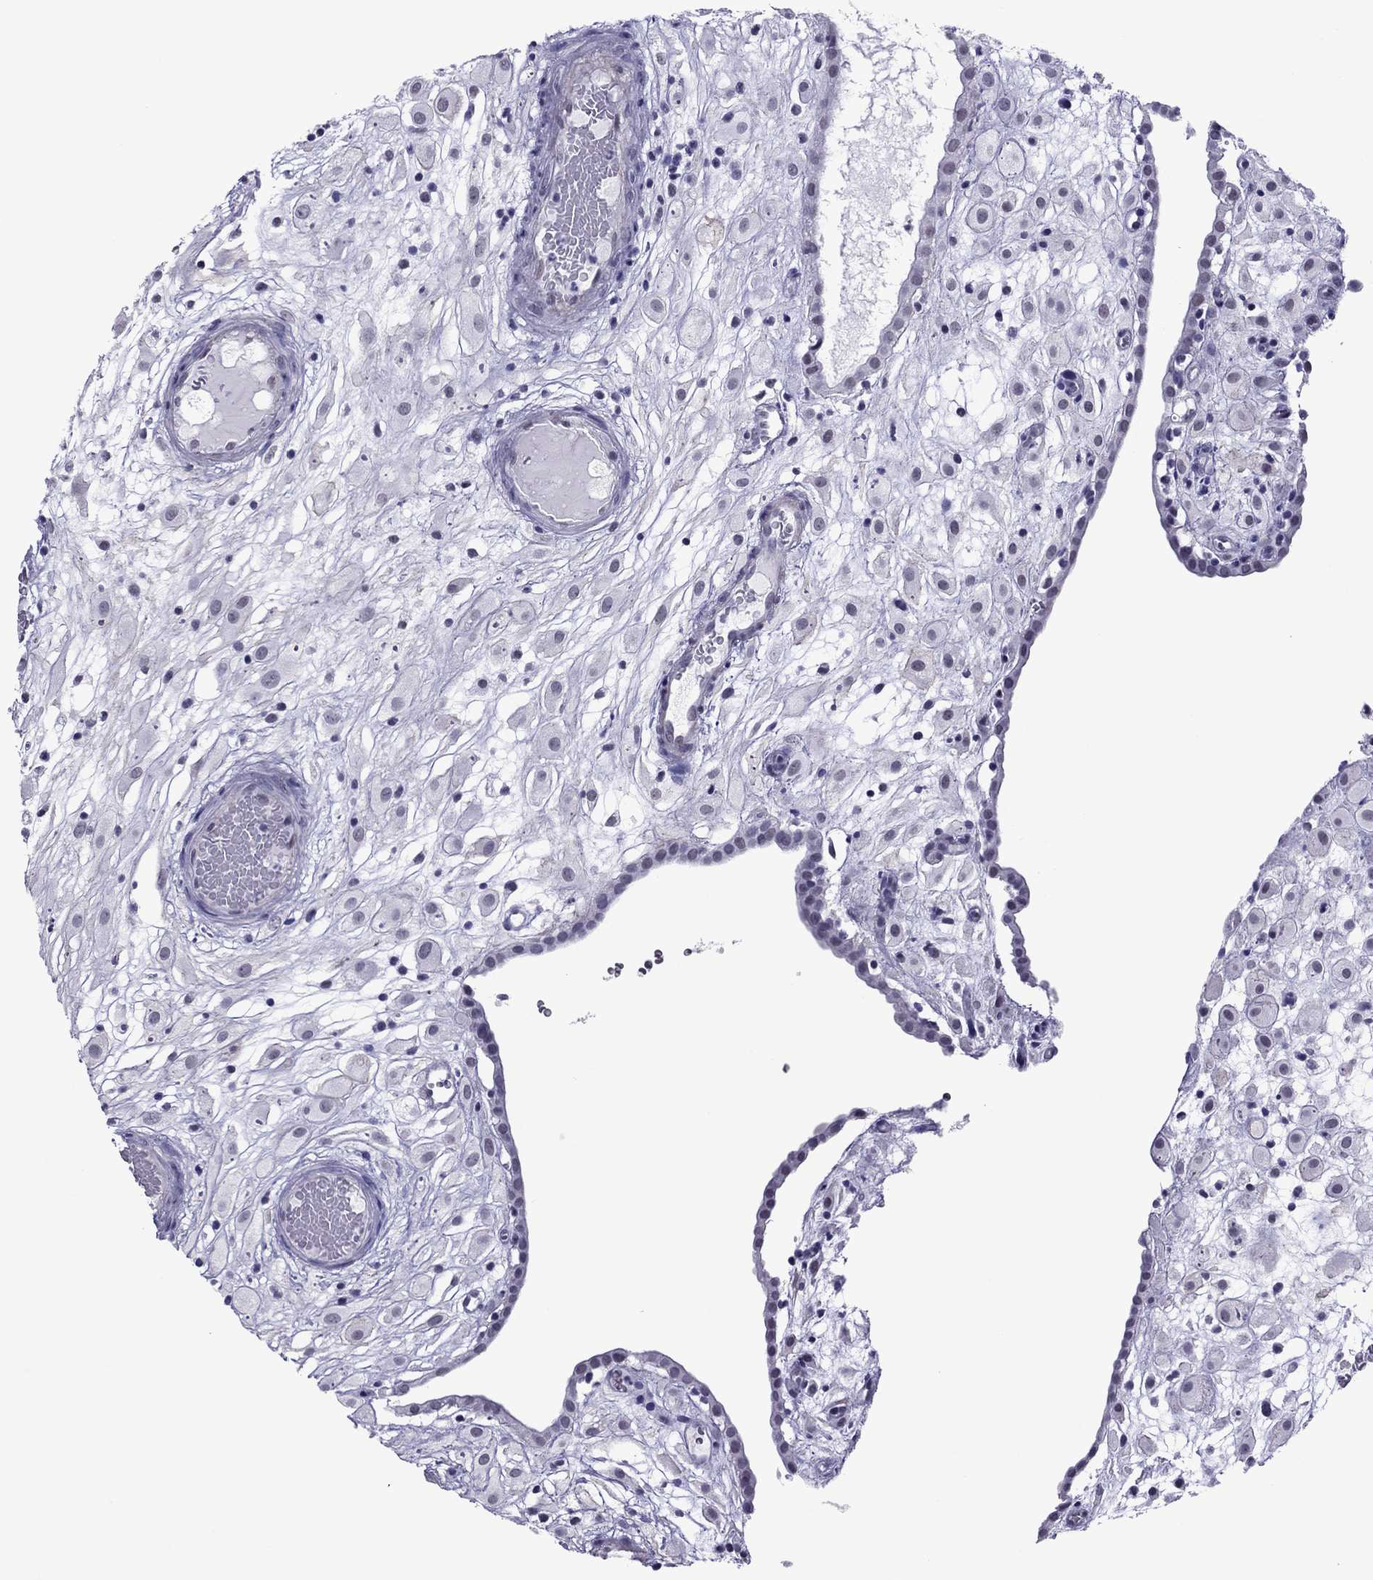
{"staining": {"intensity": "negative", "quantity": "none", "location": "none"}, "tissue": "placenta", "cell_type": "Decidual cells", "image_type": "normal", "snomed": [{"axis": "morphology", "description": "Normal tissue, NOS"}, {"axis": "topography", "description": "Placenta"}], "caption": "Image shows no significant protein positivity in decidual cells of normal placenta.", "gene": "ZNF646", "patient": {"sex": "female", "age": 24}}